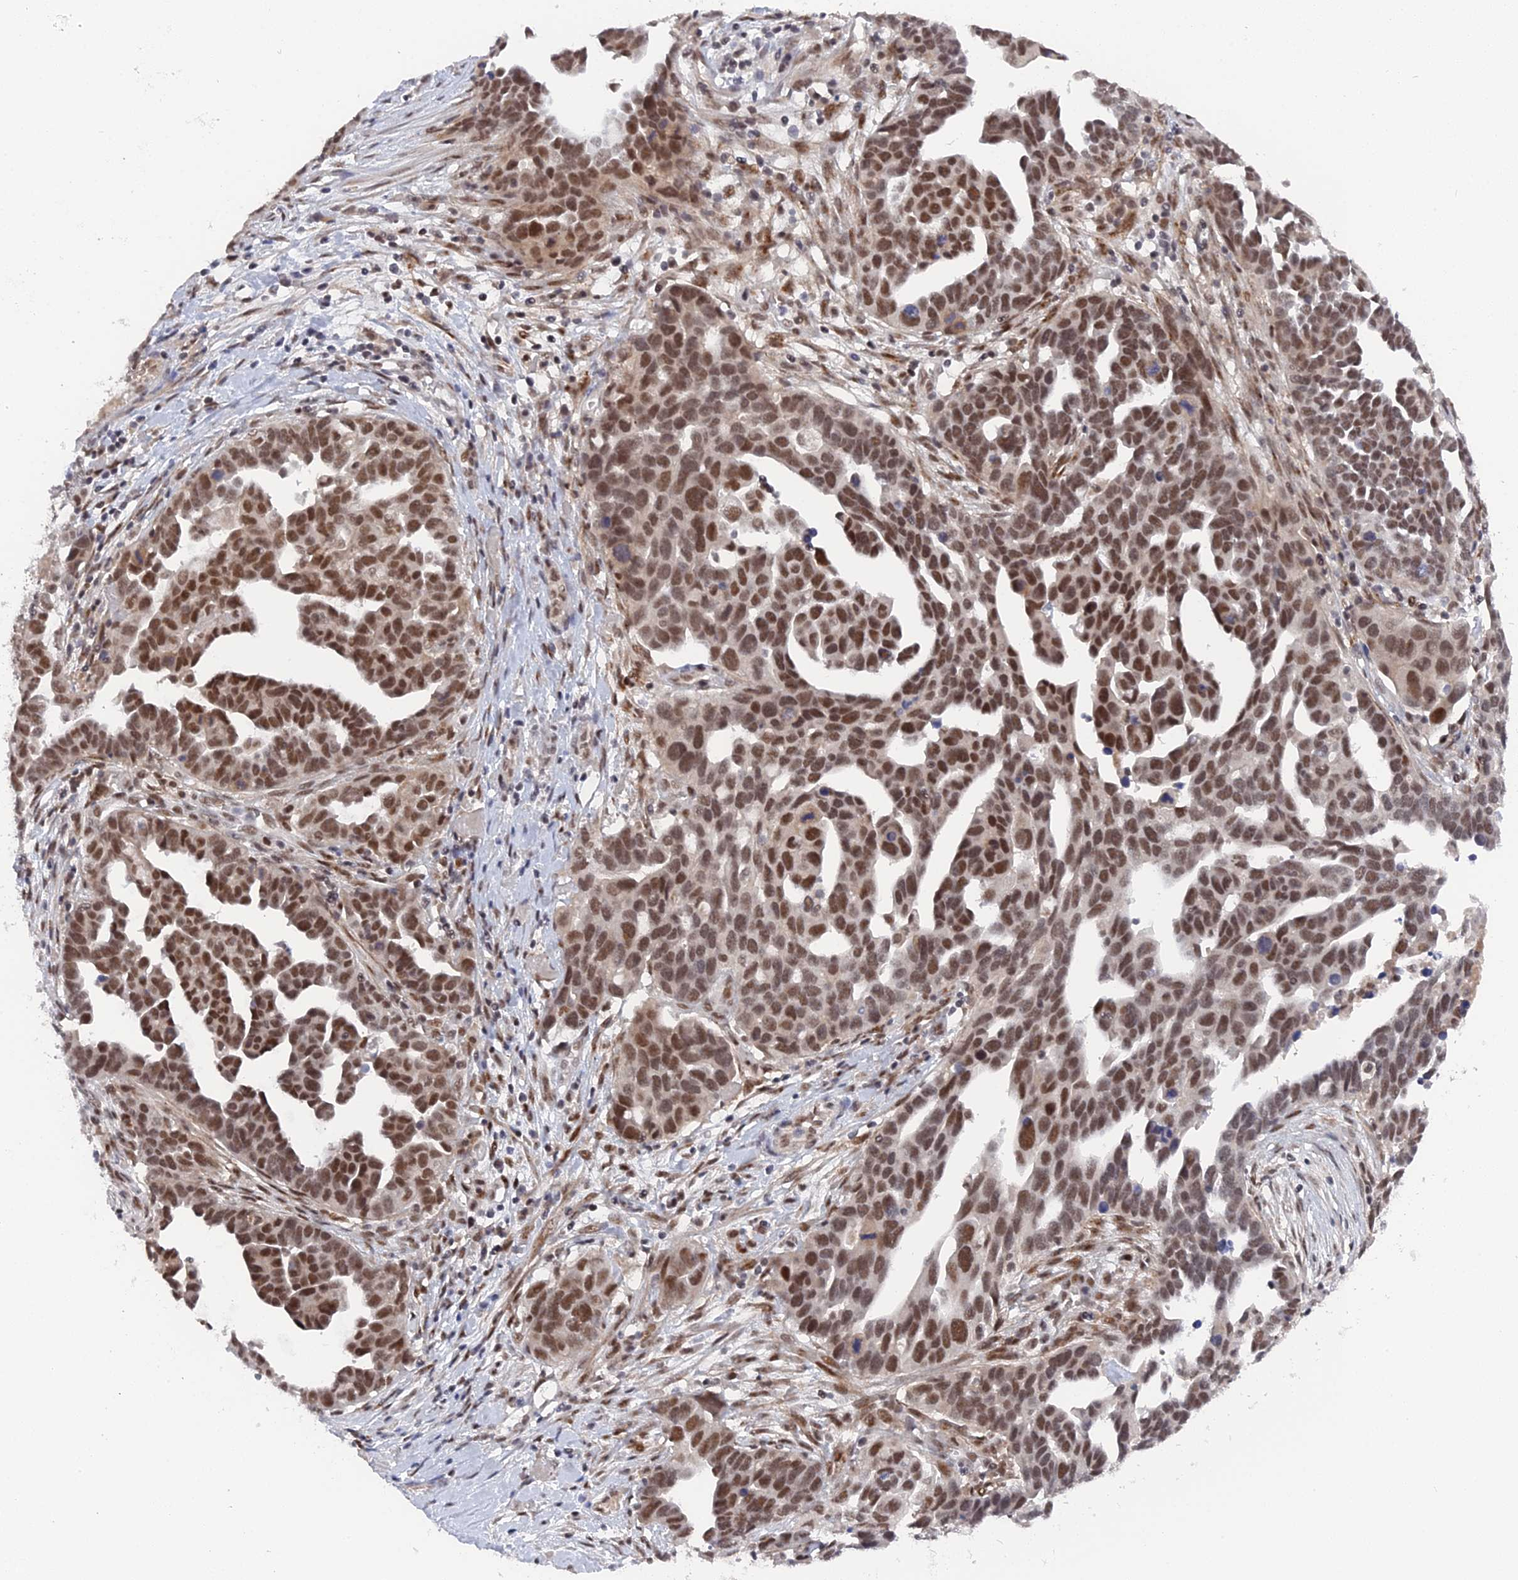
{"staining": {"intensity": "moderate", "quantity": ">75%", "location": "nuclear"}, "tissue": "ovarian cancer", "cell_type": "Tumor cells", "image_type": "cancer", "snomed": [{"axis": "morphology", "description": "Cystadenocarcinoma, serous, NOS"}, {"axis": "topography", "description": "Ovary"}], "caption": "Immunohistochemical staining of ovarian cancer reveals moderate nuclear protein expression in about >75% of tumor cells.", "gene": "CCDC85A", "patient": {"sex": "female", "age": 54}}